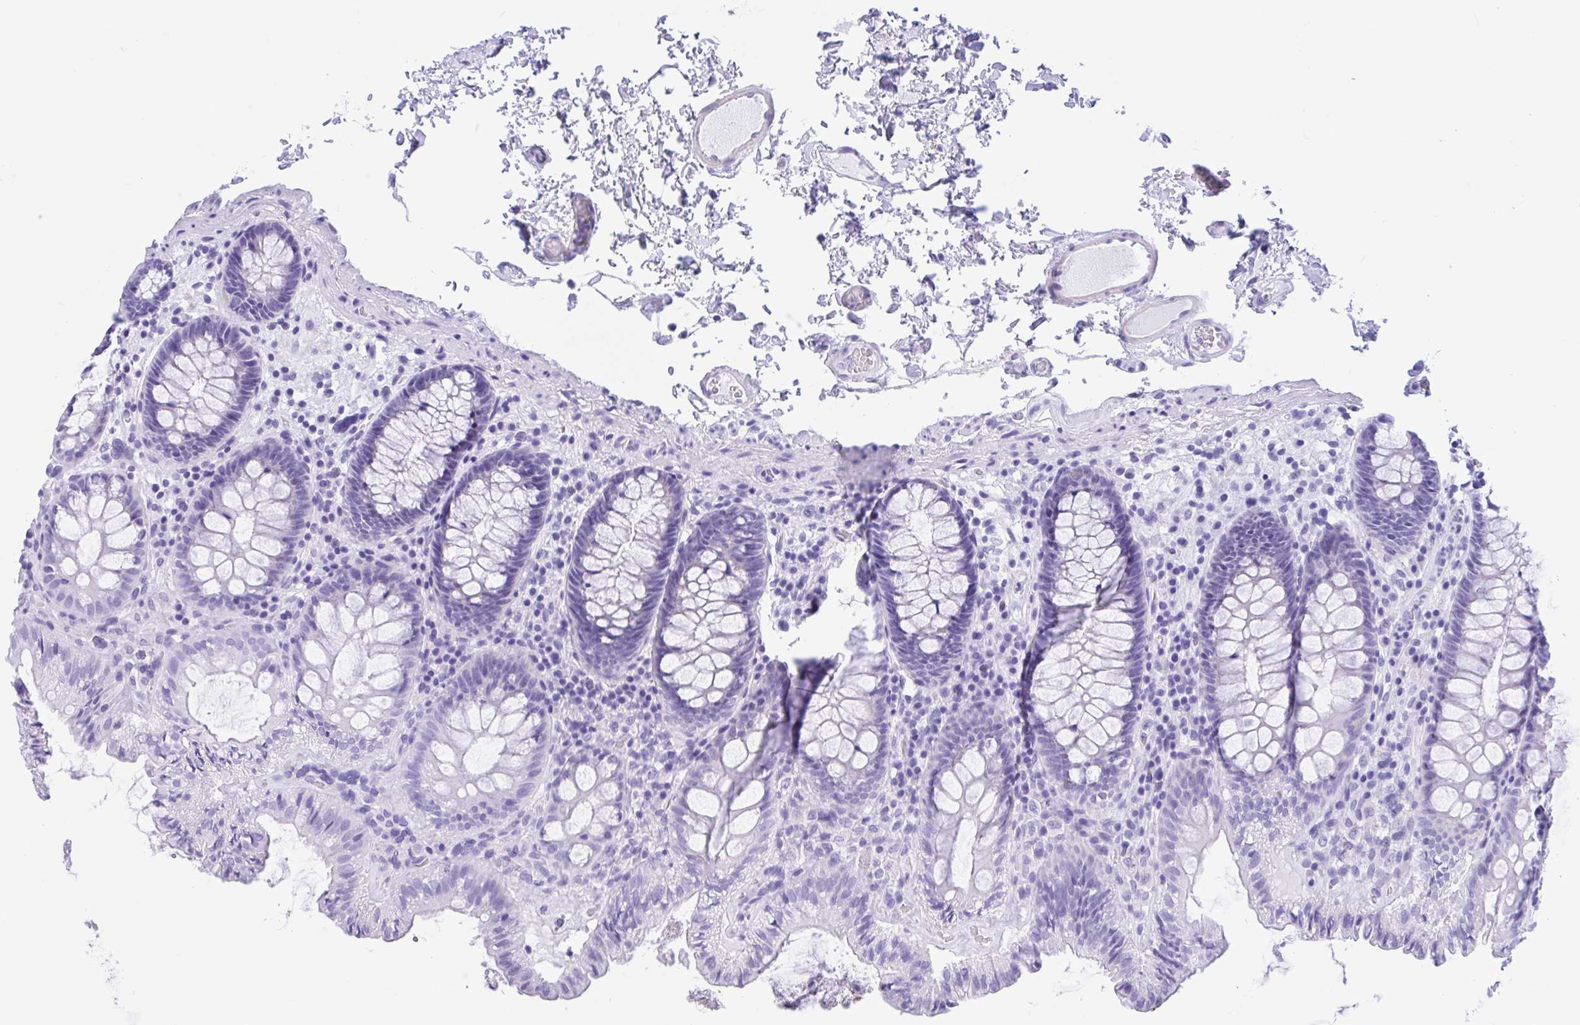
{"staining": {"intensity": "negative", "quantity": "none", "location": "none"}, "tissue": "colon", "cell_type": "Endothelial cells", "image_type": "normal", "snomed": [{"axis": "morphology", "description": "Normal tissue, NOS"}, {"axis": "topography", "description": "Colon"}, {"axis": "topography", "description": "Peripheral nerve tissue"}], "caption": "The image reveals no staining of endothelial cells in benign colon. Nuclei are stained in blue.", "gene": "IAPP", "patient": {"sex": "male", "age": 84}}